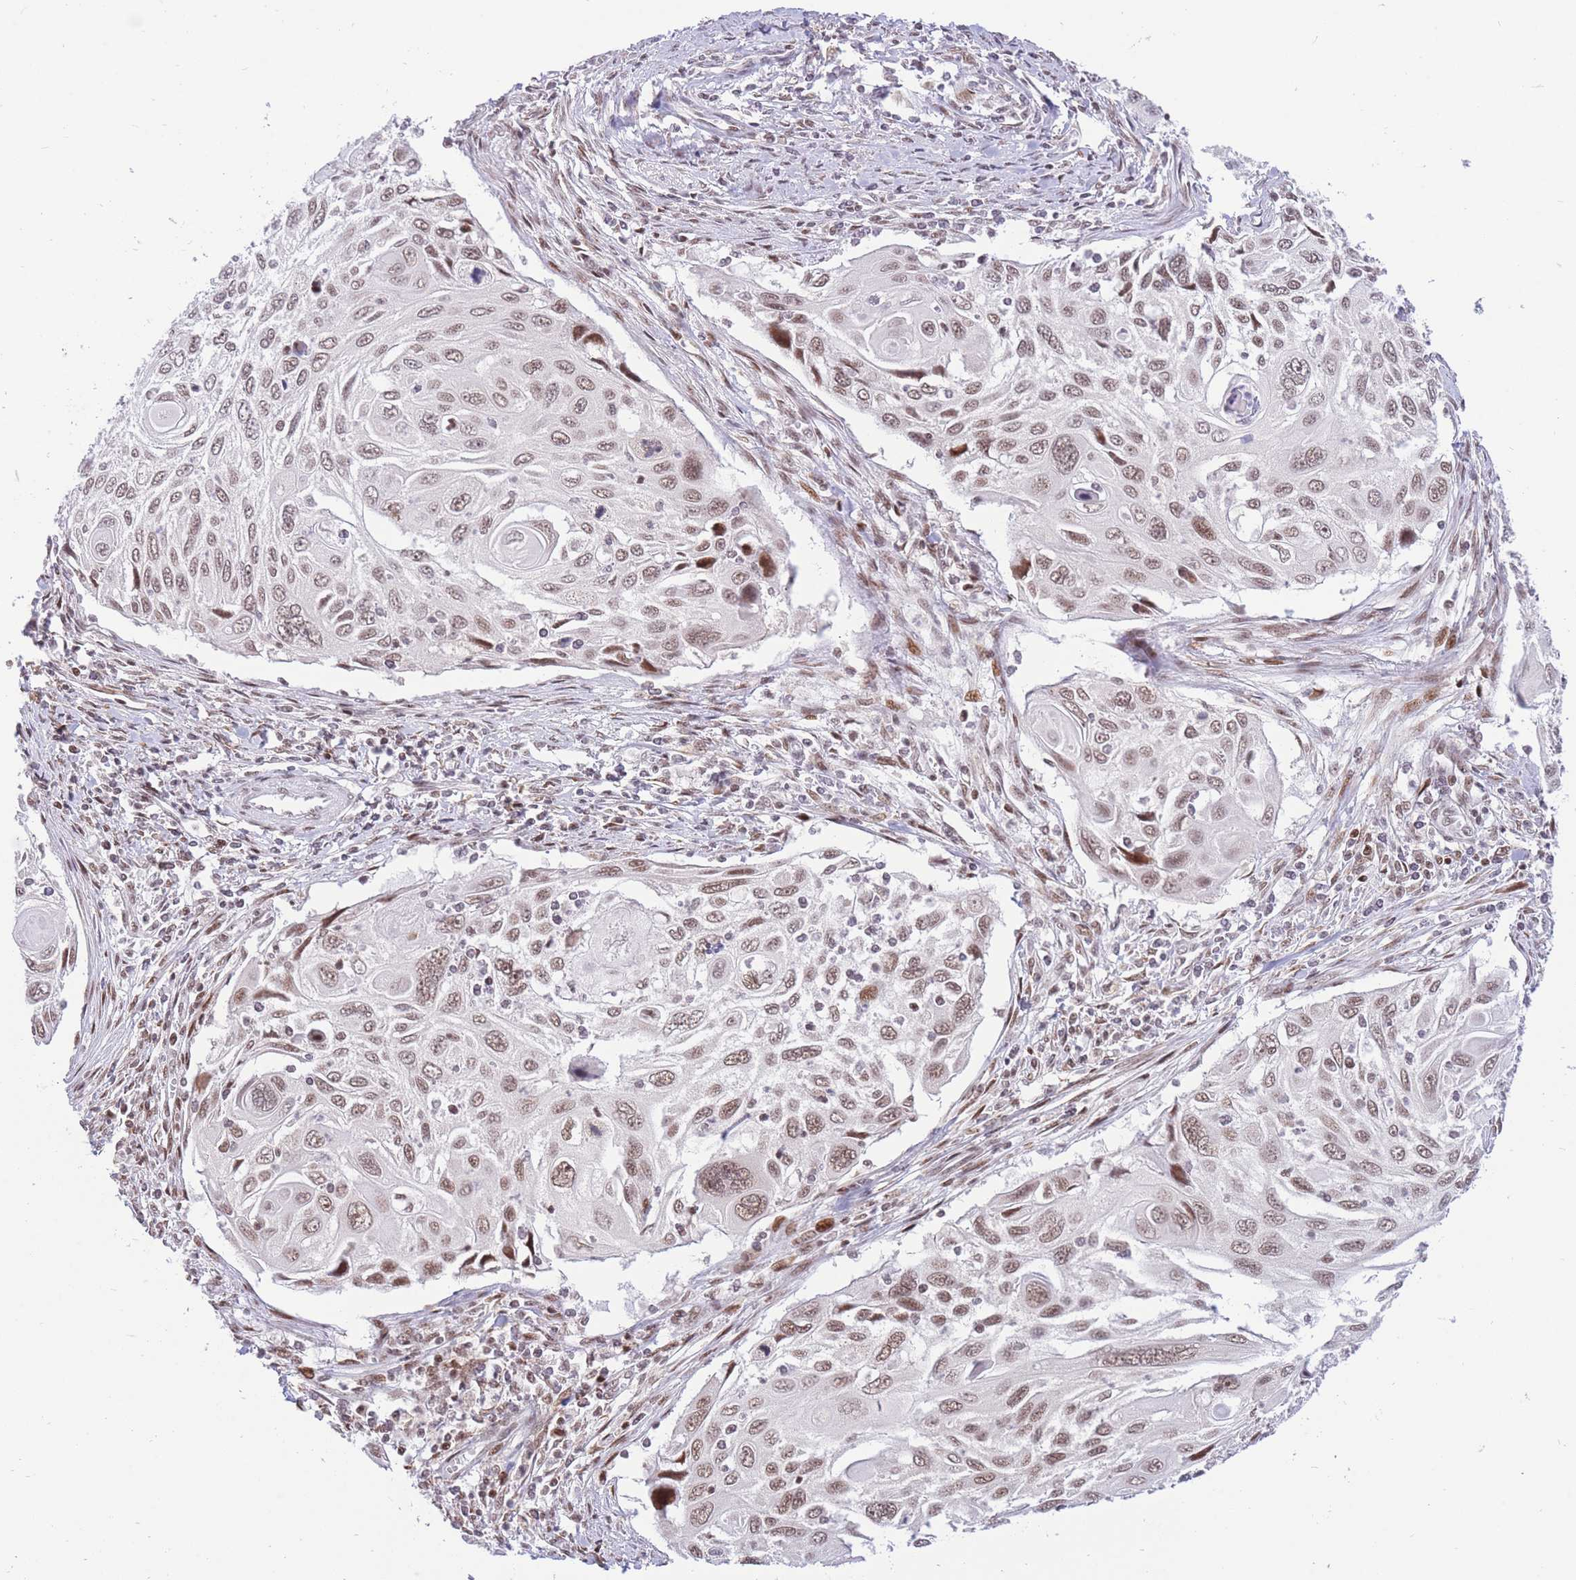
{"staining": {"intensity": "moderate", "quantity": ">75%", "location": "nuclear"}, "tissue": "cervical cancer", "cell_type": "Tumor cells", "image_type": "cancer", "snomed": [{"axis": "morphology", "description": "Squamous cell carcinoma, NOS"}, {"axis": "topography", "description": "Cervix"}], "caption": "Cervical cancer stained with immunohistochemistry exhibits moderate nuclear expression in approximately >75% of tumor cells. (DAB (3,3'-diaminobenzidine) = brown stain, brightfield microscopy at high magnification).", "gene": "TARBP2", "patient": {"sex": "female", "age": 70}}